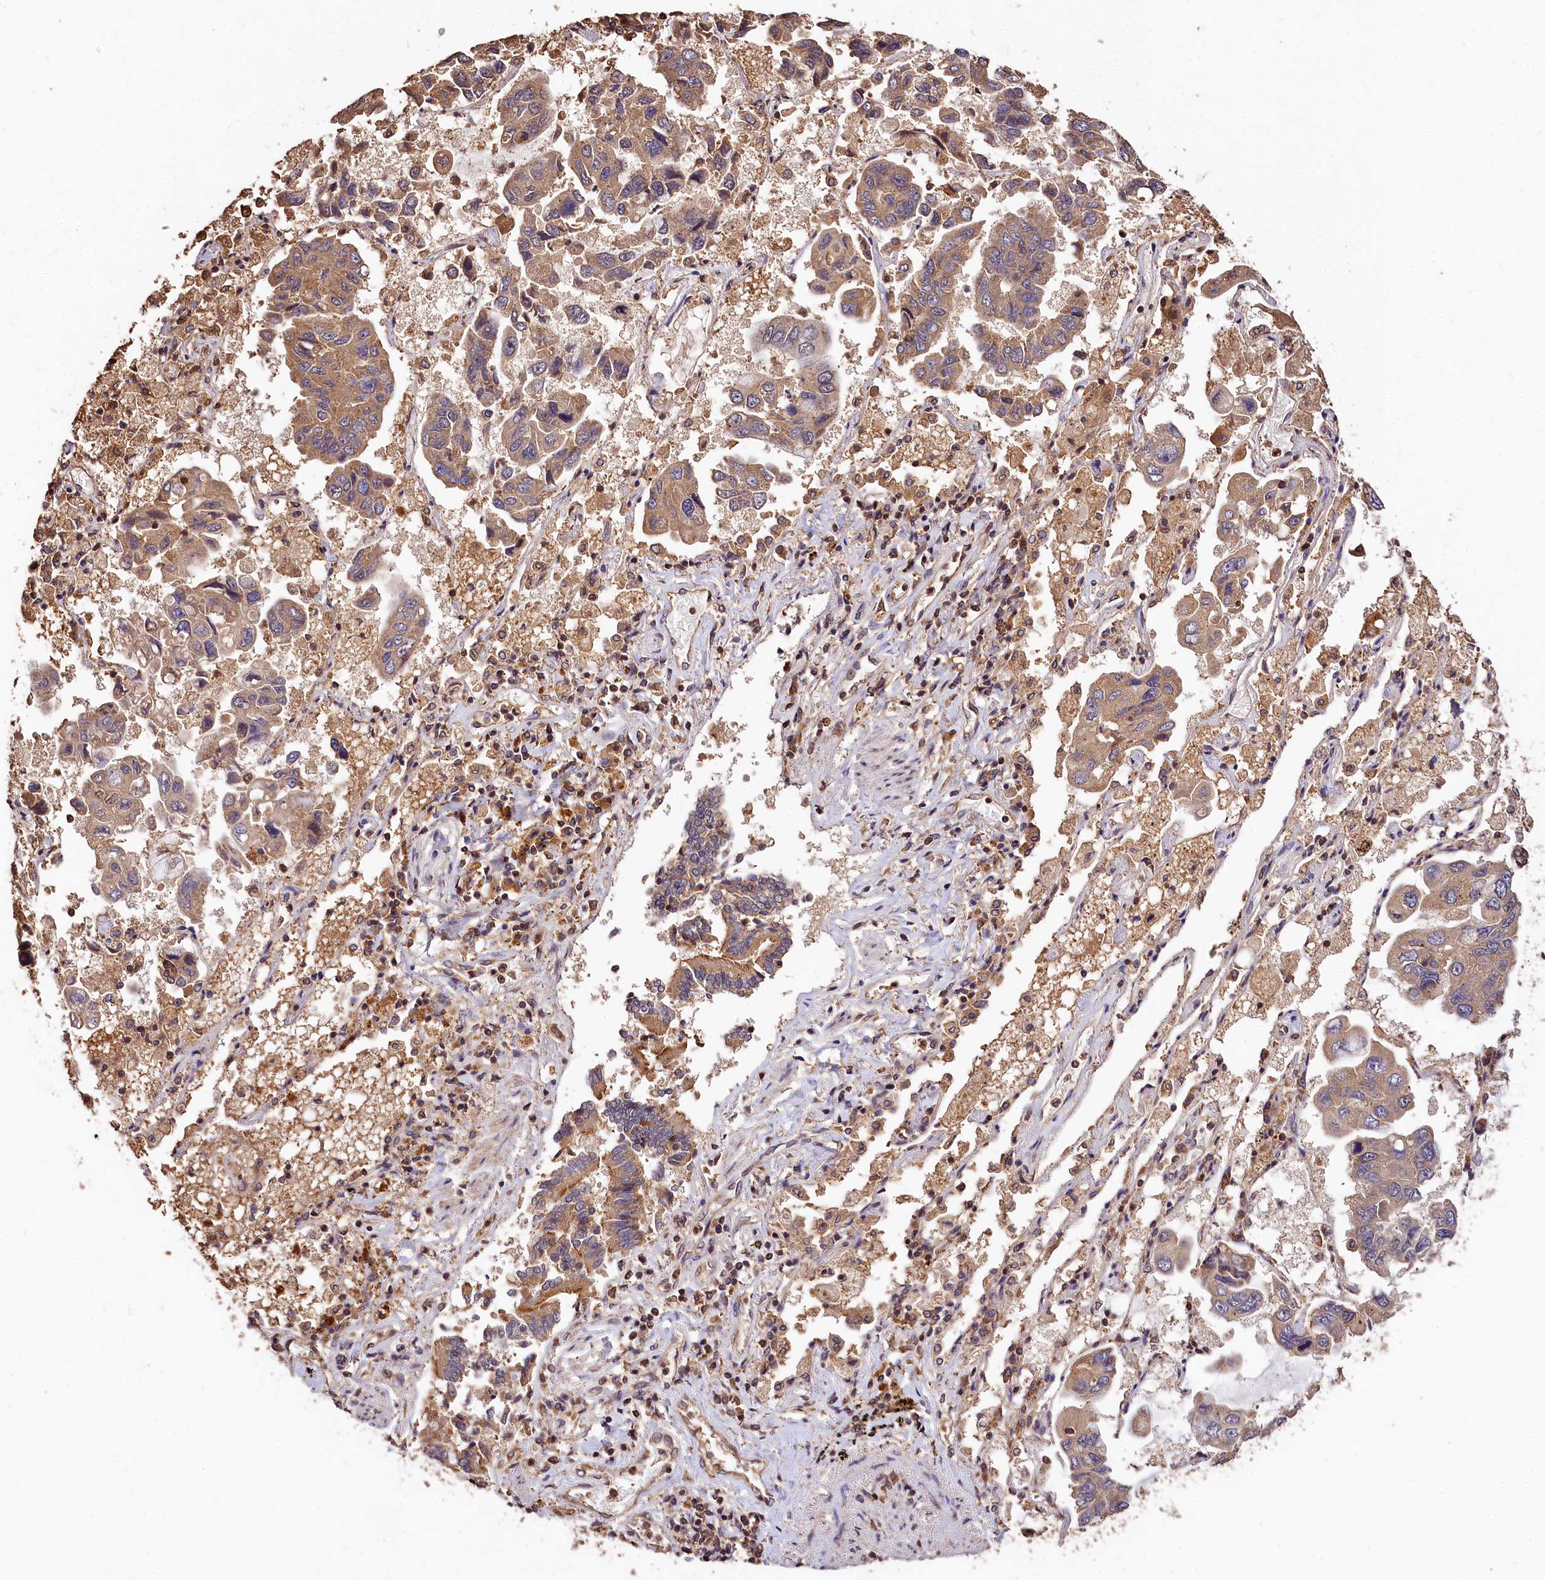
{"staining": {"intensity": "weak", "quantity": "25%-75%", "location": "cytoplasmic/membranous"}, "tissue": "lung cancer", "cell_type": "Tumor cells", "image_type": "cancer", "snomed": [{"axis": "morphology", "description": "Adenocarcinoma, NOS"}, {"axis": "topography", "description": "Lung"}], "caption": "IHC histopathology image of lung cancer stained for a protein (brown), which shows low levels of weak cytoplasmic/membranous staining in about 25%-75% of tumor cells.", "gene": "KPTN", "patient": {"sex": "male", "age": 64}}